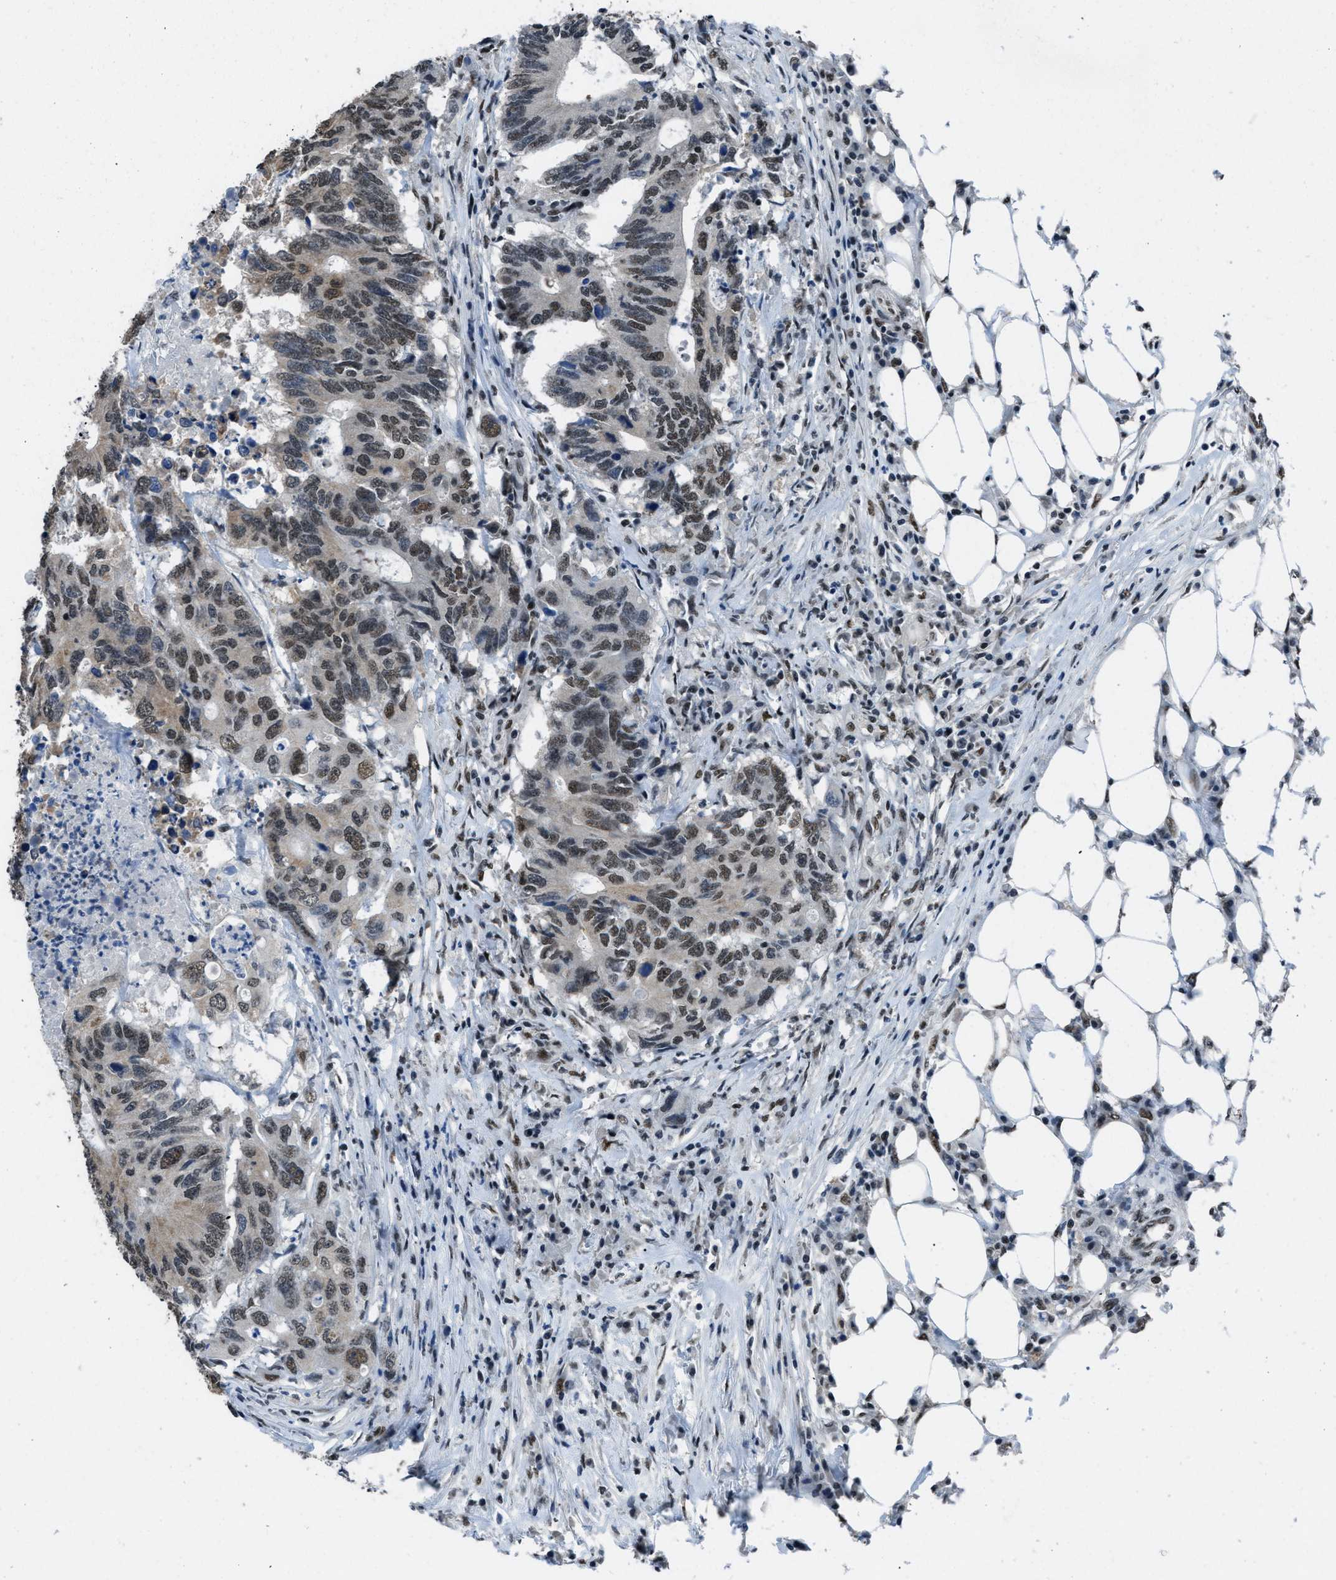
{"staining": {"intensity": "moderate", "quantity": ">75%", "location": "nuclear"}, "tissue": "colorectal cancer", "cell_type": "Tumor cells", "image_type": "cancer", "snomed": [{"axis": "morphology", "description": "Adenocarcinoma, NOS"}, {"axis": "topography", "description": "Colon"}], "caption": "Protein staining of colorectal cancer tissue shows moderate nuclear expression in about >75% of tumor cells. The staining is performed using DAB brown chromogen to label protein expression. The nuclei are counter-stained blue using hematoxylin.", "gene": "GATAD2B", "patient": {"sex": "male", "age": 71}}